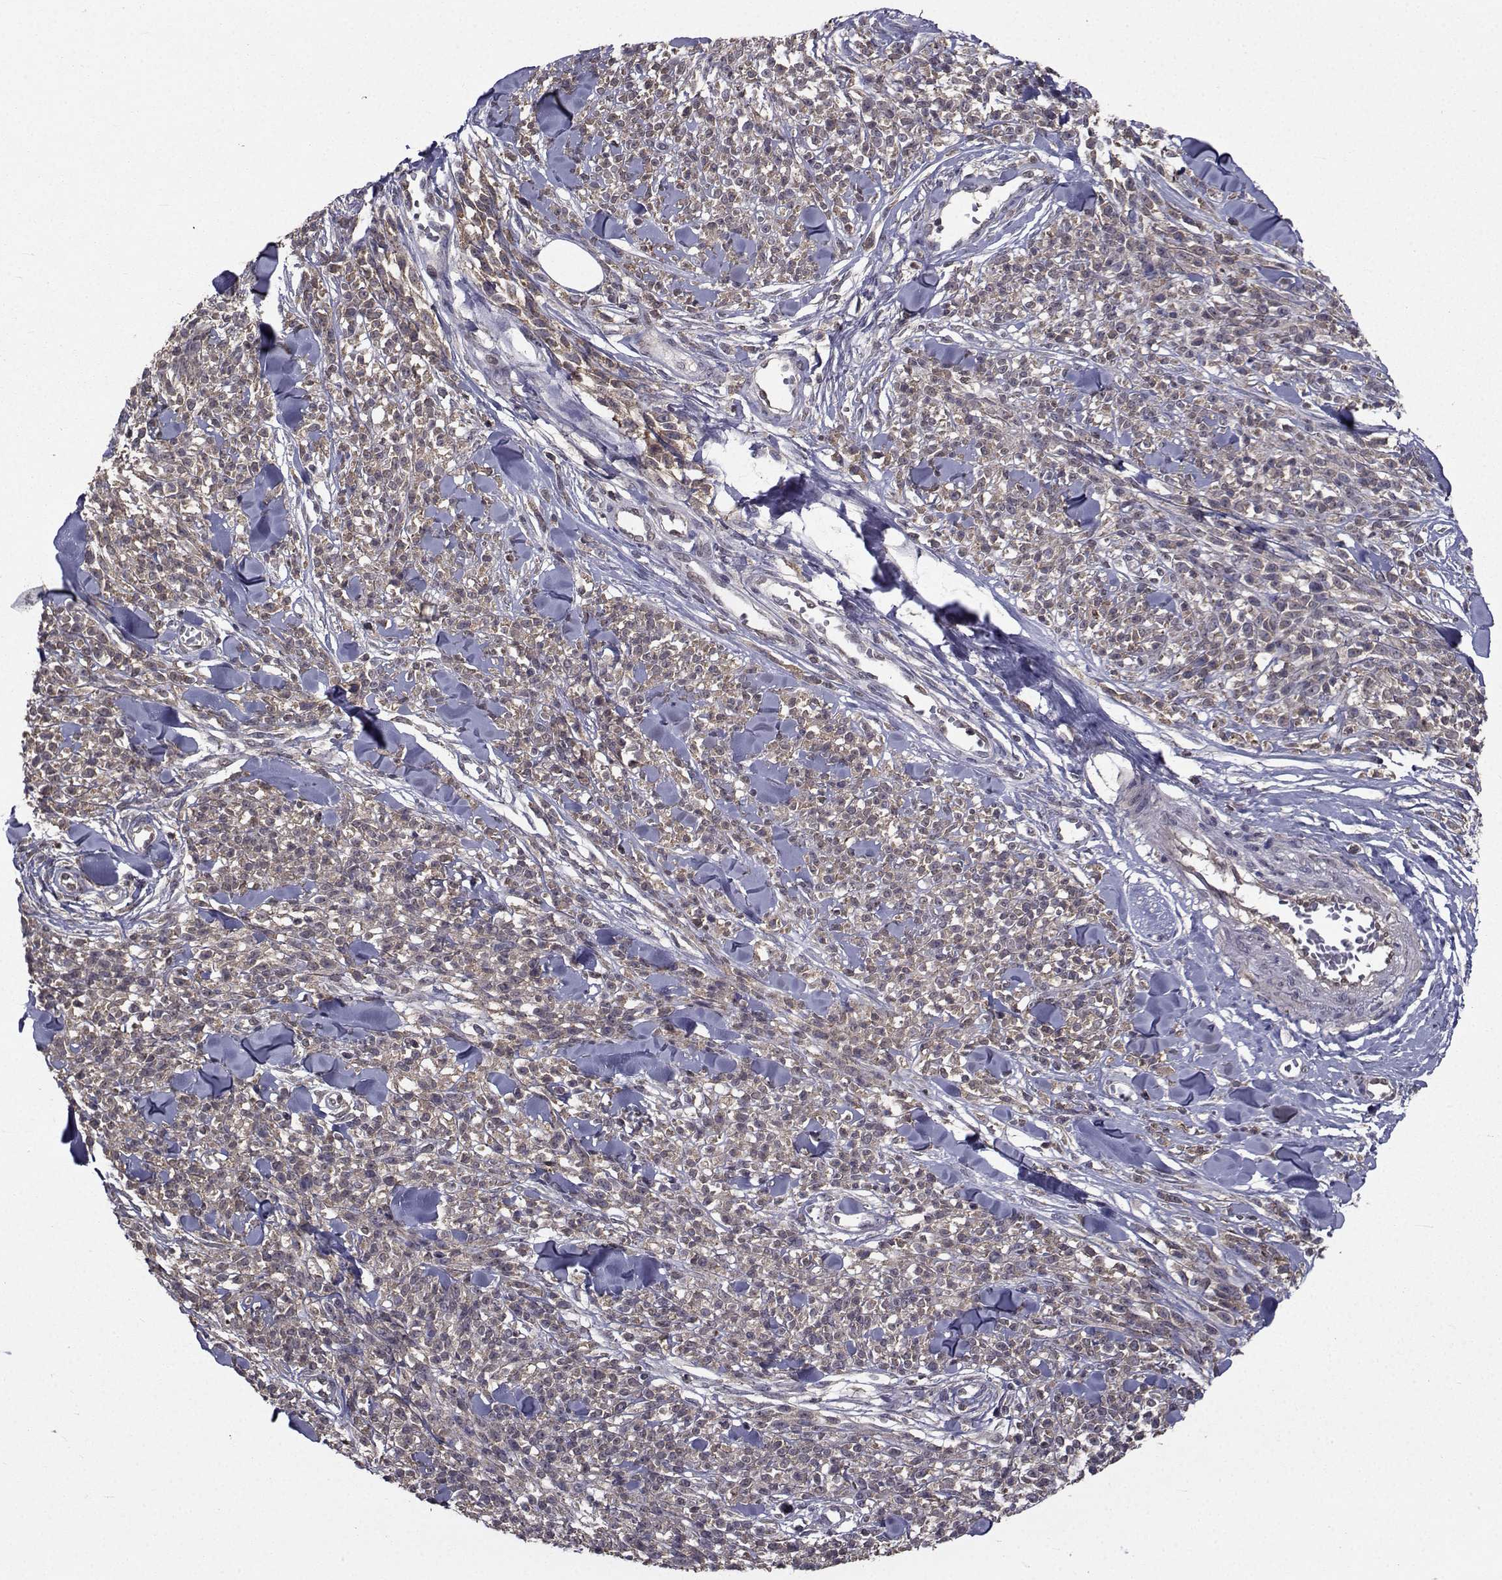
{"staining": {"intensity": "weak", "quantity": "<25%", "location": "cytoplasmic/membranous"}, "tissue": "melanoma", "cell_type": "Tumor cells", "image_type": "cancer", "snomed": [{"axis": "morphology", "description": "Malignant melanoma, NOS"}, {"axis": "topography", "description": "Skin"}, {"axis": "topography", "description": "Skin of trunk"}], "caption": "This histopathology image is of malignant melanoma stained with IHC to label a protein in brown with the nuclei are counter-stained blue. There is no expression in tumor cells.", "gene": "CYP2S1", "patient": {"sex": "male", "age": 74}}